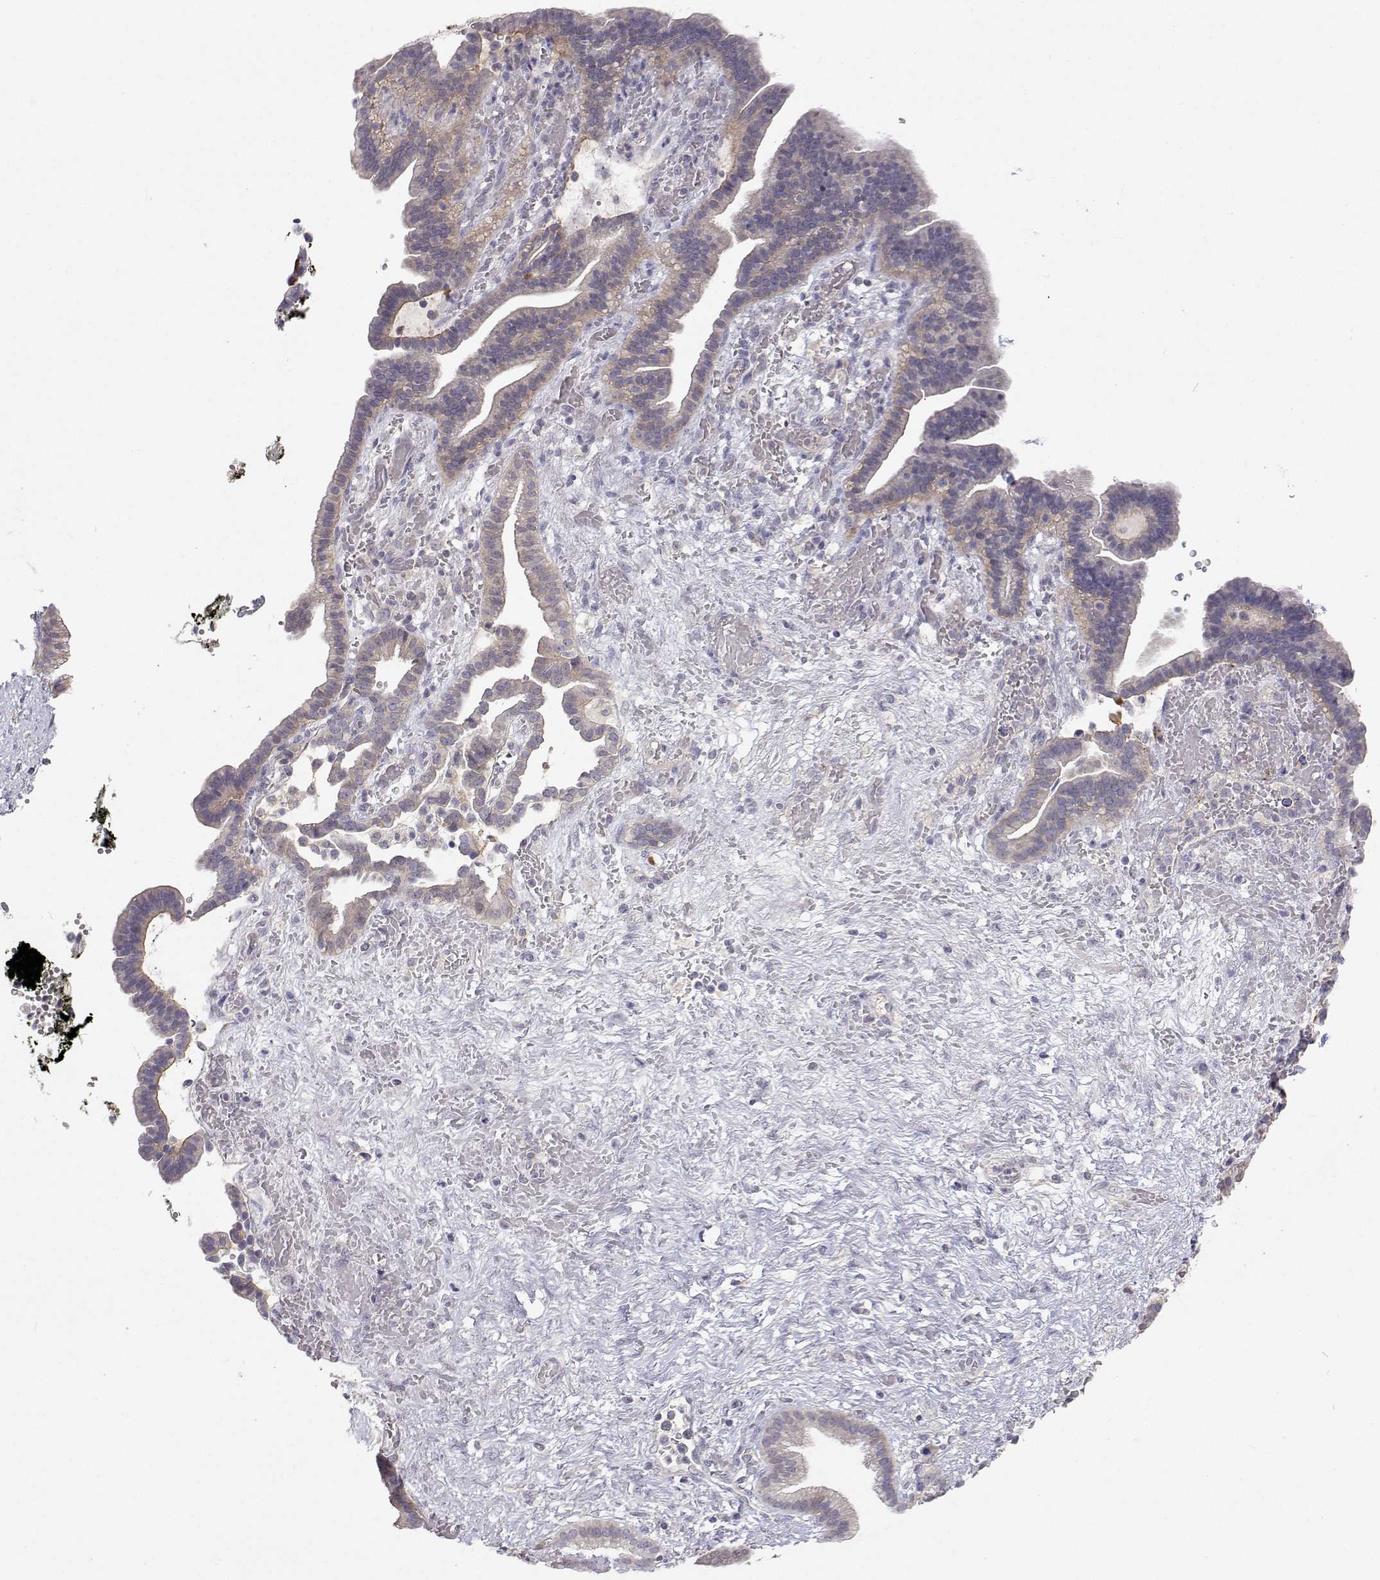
{"staining": {"intensity": "weak", "quantity": "<25%", "location": "cytoplasmic/membranous"}, "tissue": "pancreatic cancer", "cell_type": "Tumor cells", "image_type": "cancer", "snomed": [{"axis": "morphology", "description": "Adenocarcinoma, NOS"}, {"axis": "topography", "description": "Pancreas"}], "caption": "Immunohistochemistry (IHC) histopathology image of neoplastic tissue: pancreatic adenocarcinoma stained with DAB demonstrates no significant protein staining in tumor cells.", "gene": "MYPN", "patient": {"sex": "male", "age": 44}}